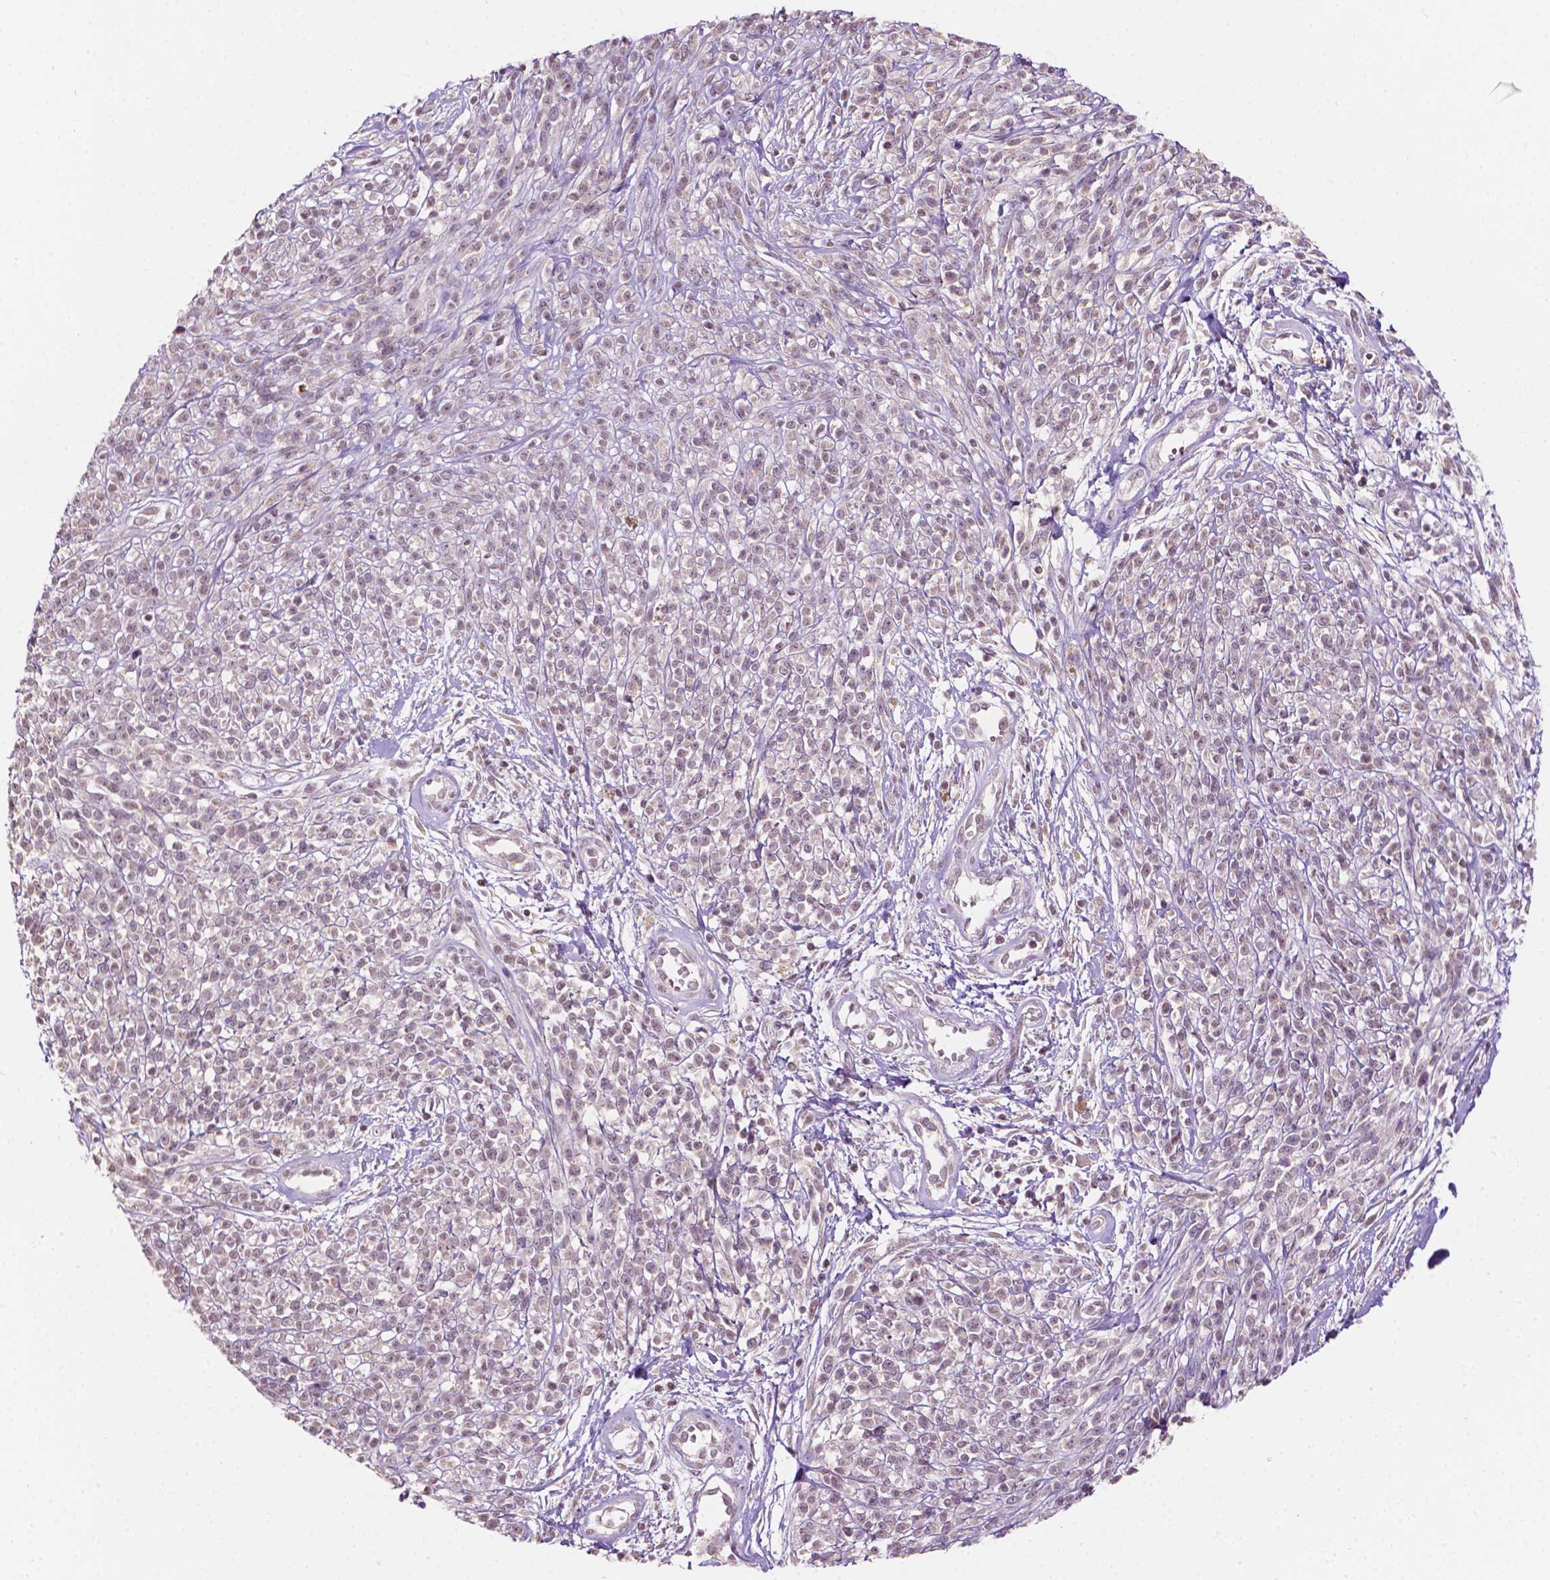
{"staining": {"intensity": "weak", "quantity": ">75%", "location": "cytoplasmic/membranous"}, "tissue": "melanoma", "cell_type": "Tumor cells", "image_type": "cancer", "snomed": [{"axis": "morphology", "description": "Malignant melanoma, NOS"}, {"axis": "topography", "description": "Skin"}, {"axis": "topography", "description": "Skin of trunk"}], "caption": "This is a photomicrograph of immunohistochemistry (IHC) staining of malignant melanoma, which shows weak expression in the cytoplasmic/membranous of tumor cells.", "gene": "NOS1AP", "patient": {"sex": "male", "age": 74}}